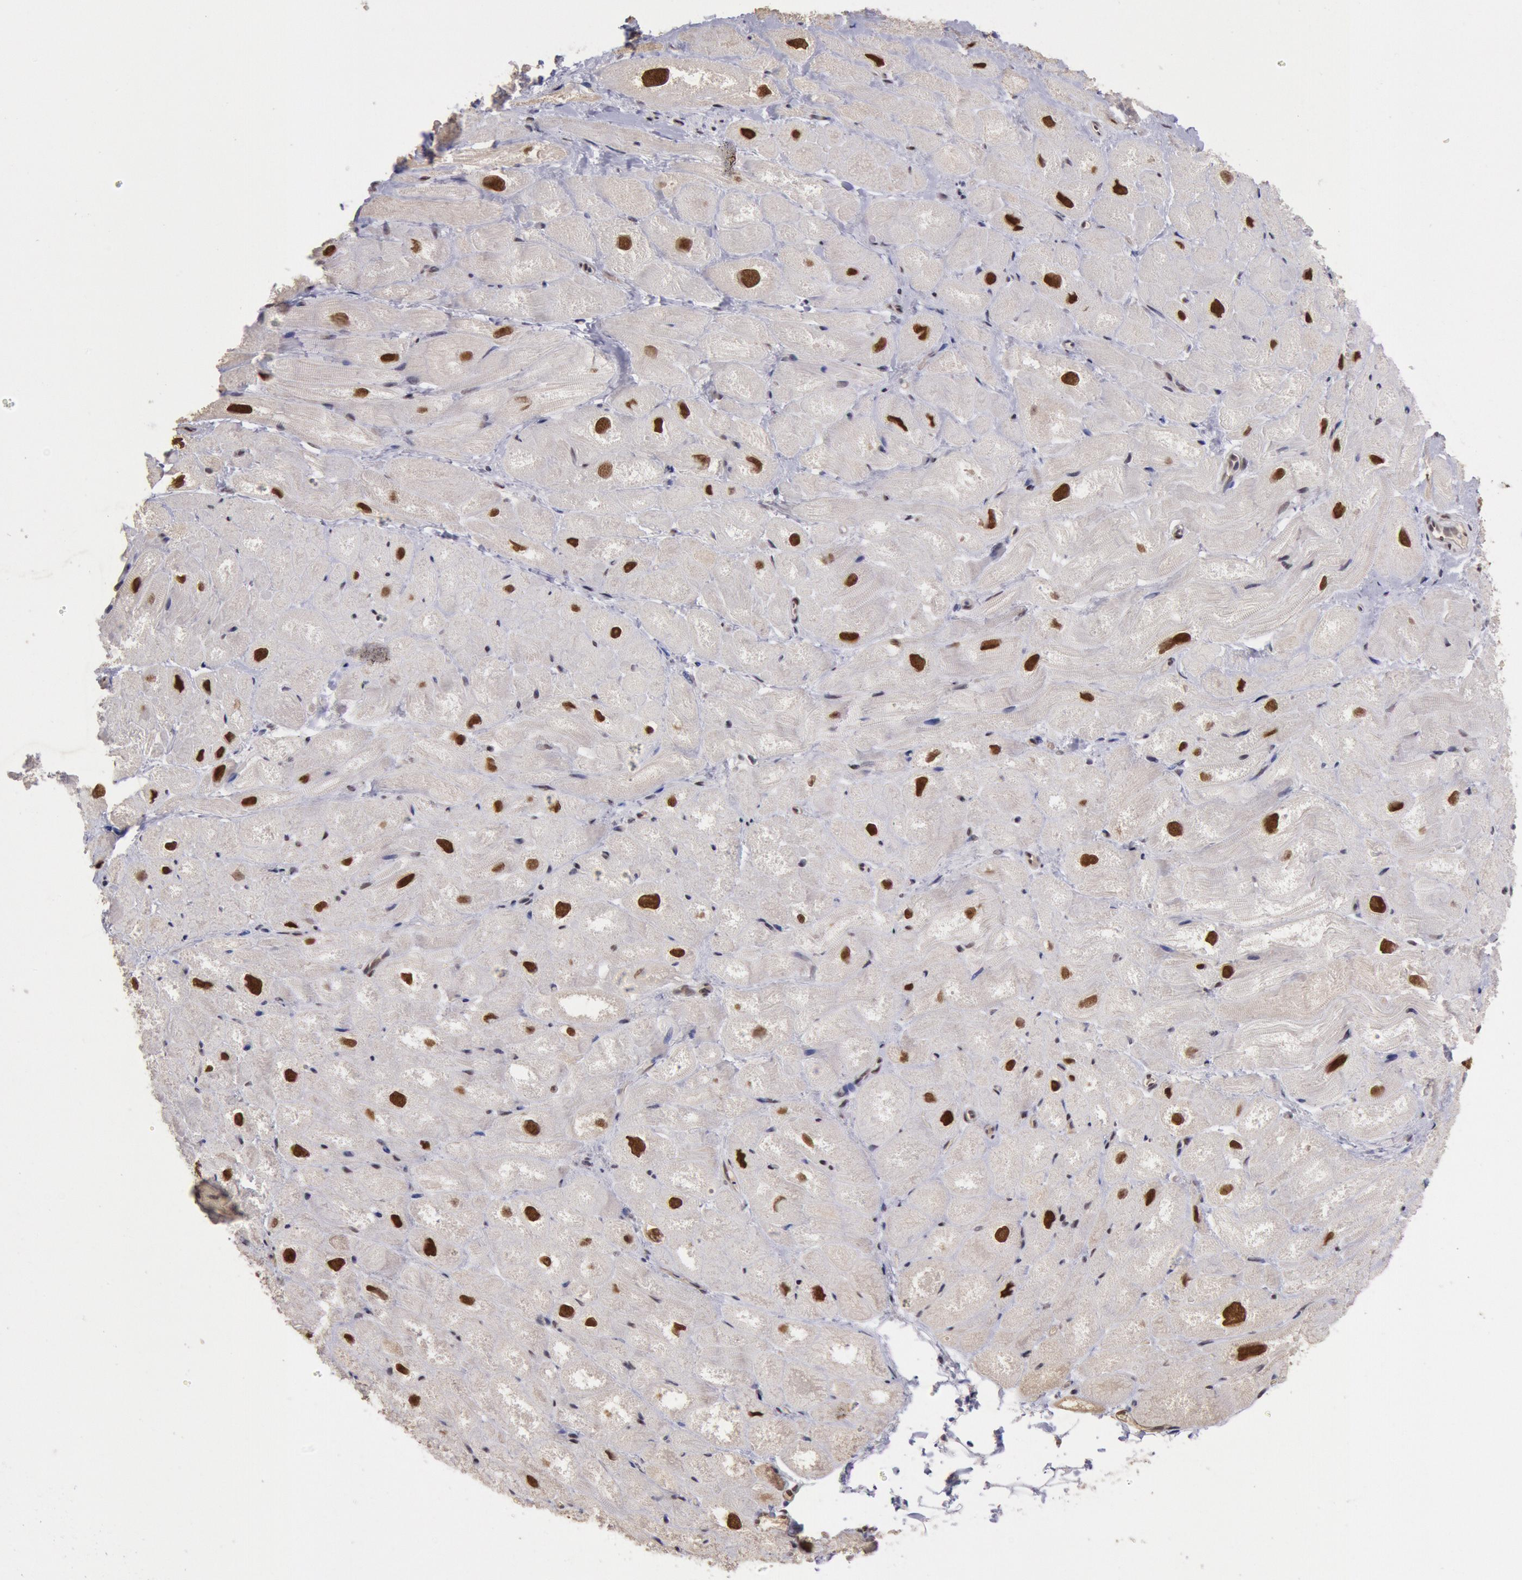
{"staining": {"intensity": "strong", "quantity": ">75%", "location": "nuclear"}, "tissue": "heart muscle", "cell_type": "Cardiomyocytes", "image_type": "normal", "snomed": [{"axis": "morphology", "description": "Normal tissue, NOS"}, {"axis": "topography", "description": "Heart"}], "caption": "IHC (DAB) staining of unremarkable heart muscle exhibits strong nuclear protein expression in about >75% of cardiomyocytes. (Brightfield microscopy of DAB IHC at high magnification).", "gene": "CDKN2B", "patient": {"sex": "male", "age": 49}}